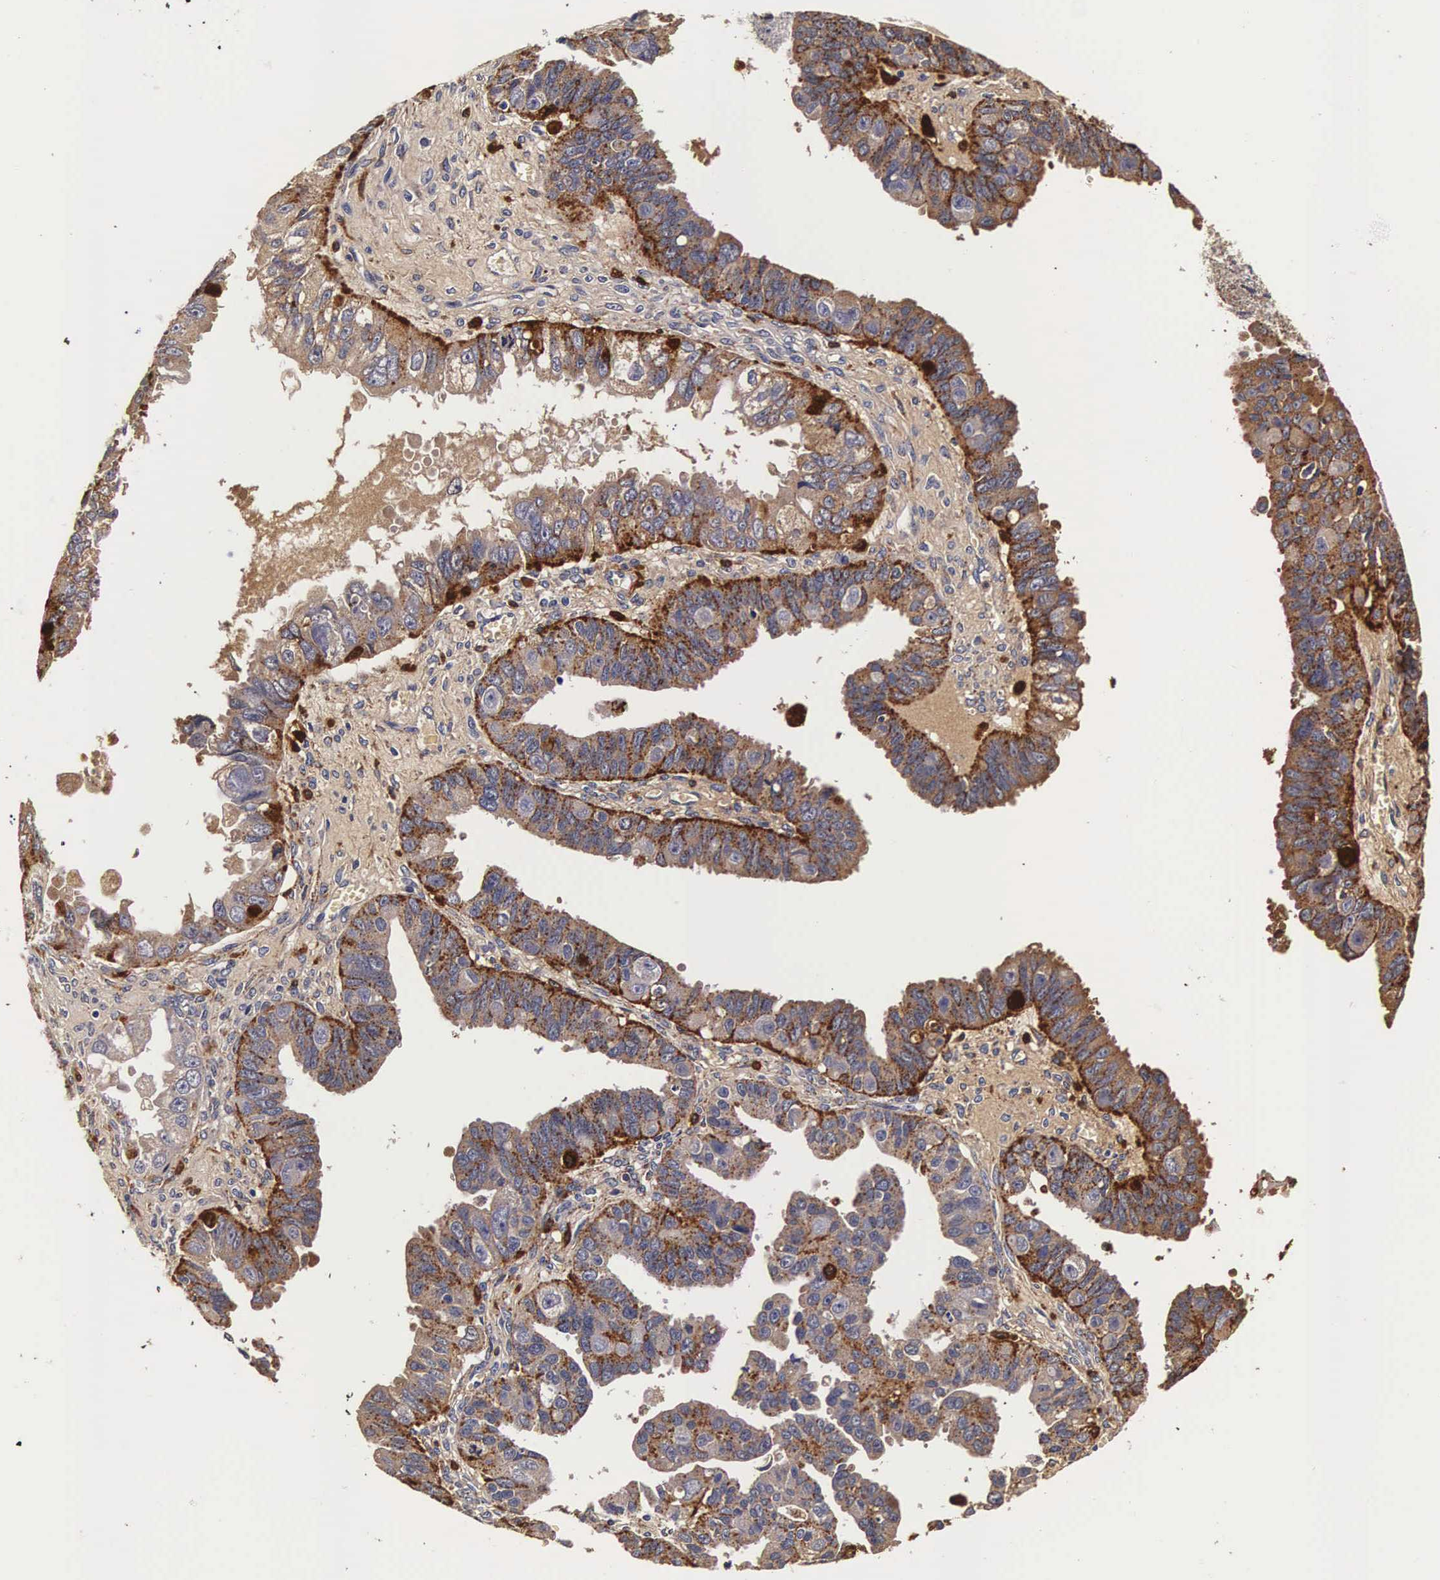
{"staining": {"intensity": "moderate", "quantity": "25%-75%", "location": "cytoplasmic/membranous"}, "tissue": "ovarian cancer", "cell_type": "Tumor cells", "image_type": "cancer", "snomed": [{"axis": "morphology", "description": "Carcinoma, endometroid"}, {"axis": "topography", "description": "Ovary"}], "caption": "A medium amount of moderate cytoplasmic/membranous positivity is seen in approximately 25%-75% of tumor cells in ovarian cancer (endometroid carcinoma) tissue.", "gene": "CTSB", "patient": {"sex": "female", "age": 85}}